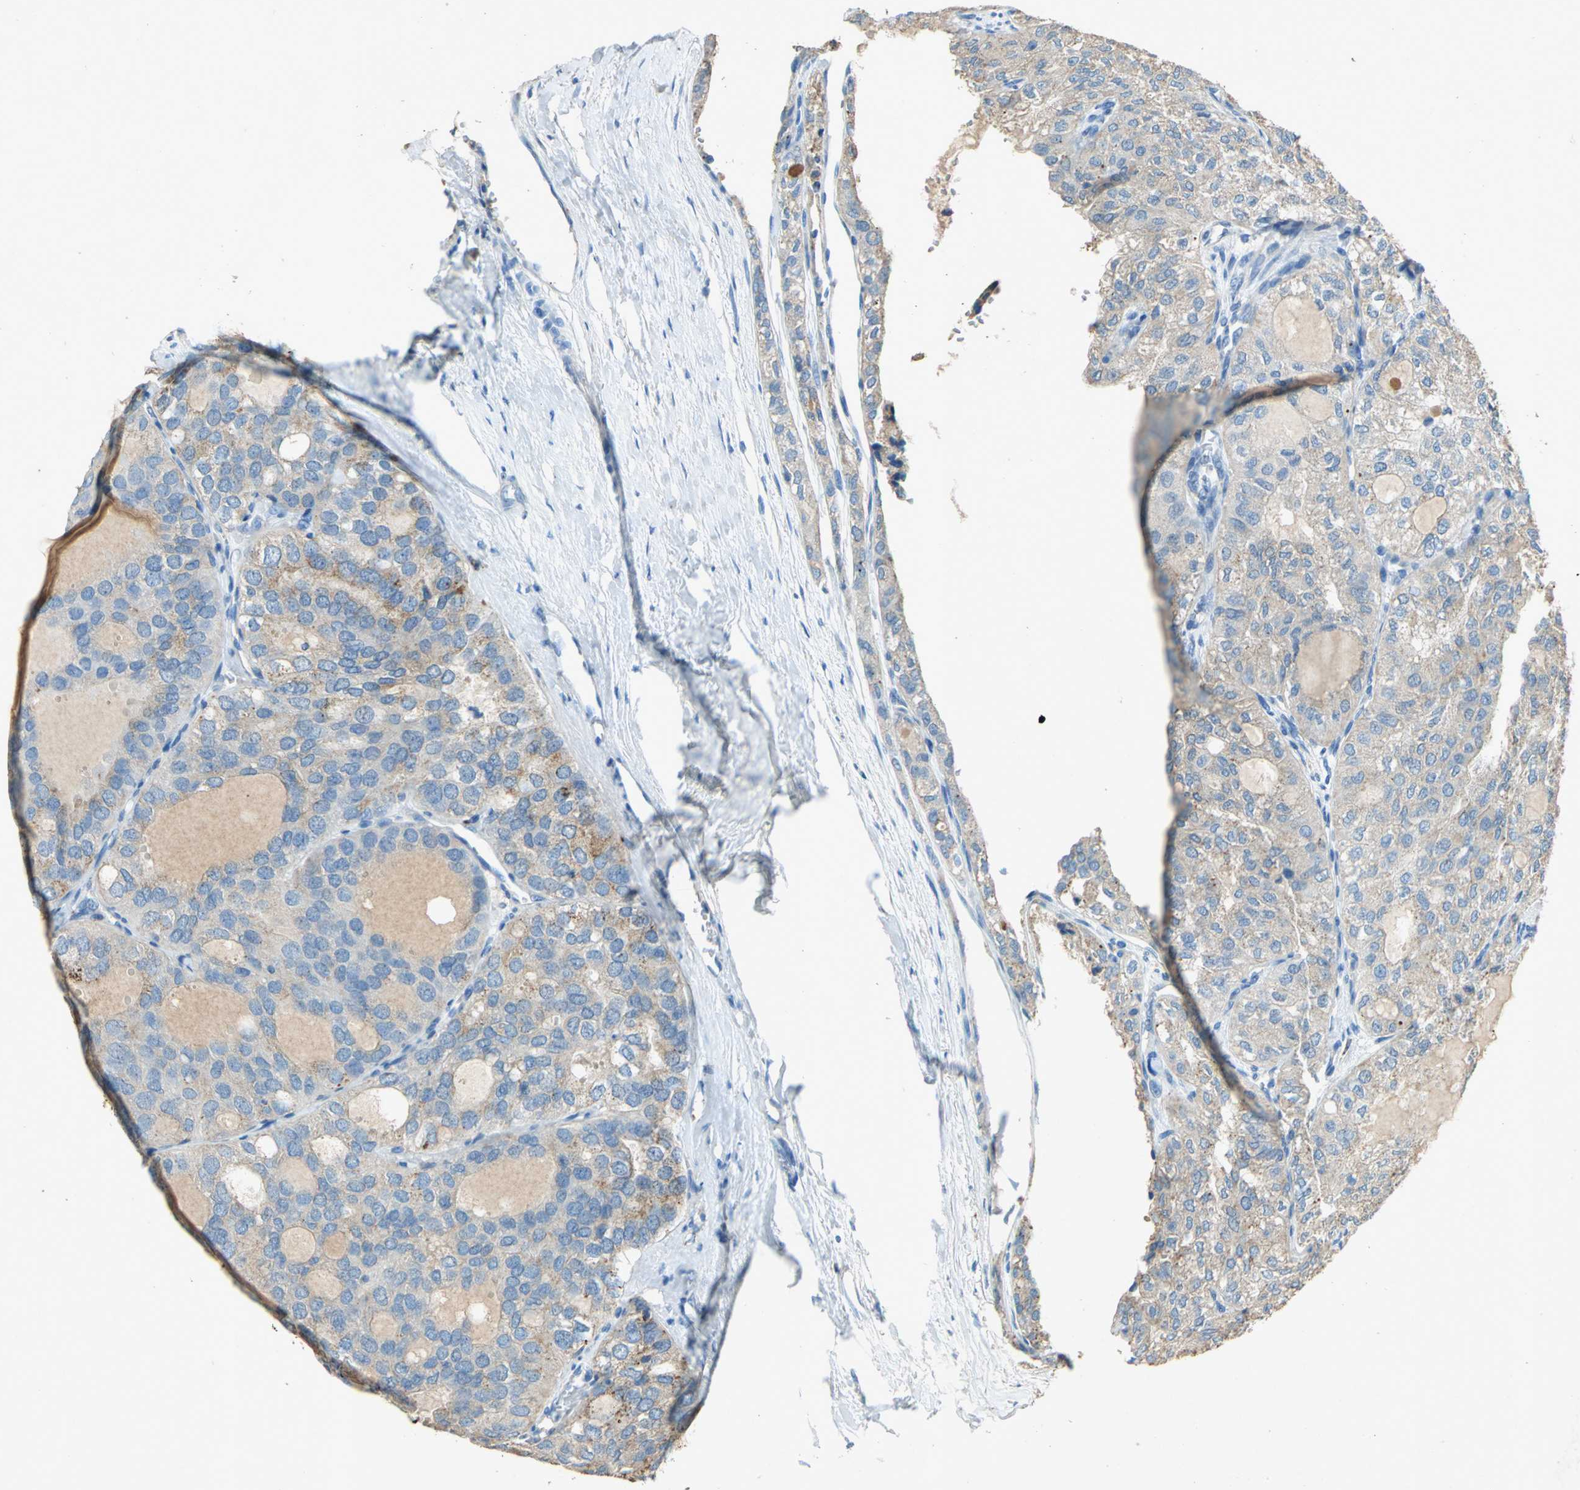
{"staining": {"intensity": "moderate", "quantity": ">75%", "location": "cytoplasmic/membranous"}, "tissue": "thyroid cancer", "cell_type": "Tumor cells", "image_type": "cancer", "snomed": [{"axis": "morphology", "description": "Follicular adenoma carcinoma, NOS"}, {"axis": "topography", "description": "Thyroid gland"}], "caption": "Thyroid cancer (follicular adenoma carcinoma) tissue displays moderate cytoplasmic/membranous staining in approximately >75% of tumor cells, visualized by immunohistochemistry.", "gene": "ADAMTS5", "patient": {"sex": "male", "age": 75}}